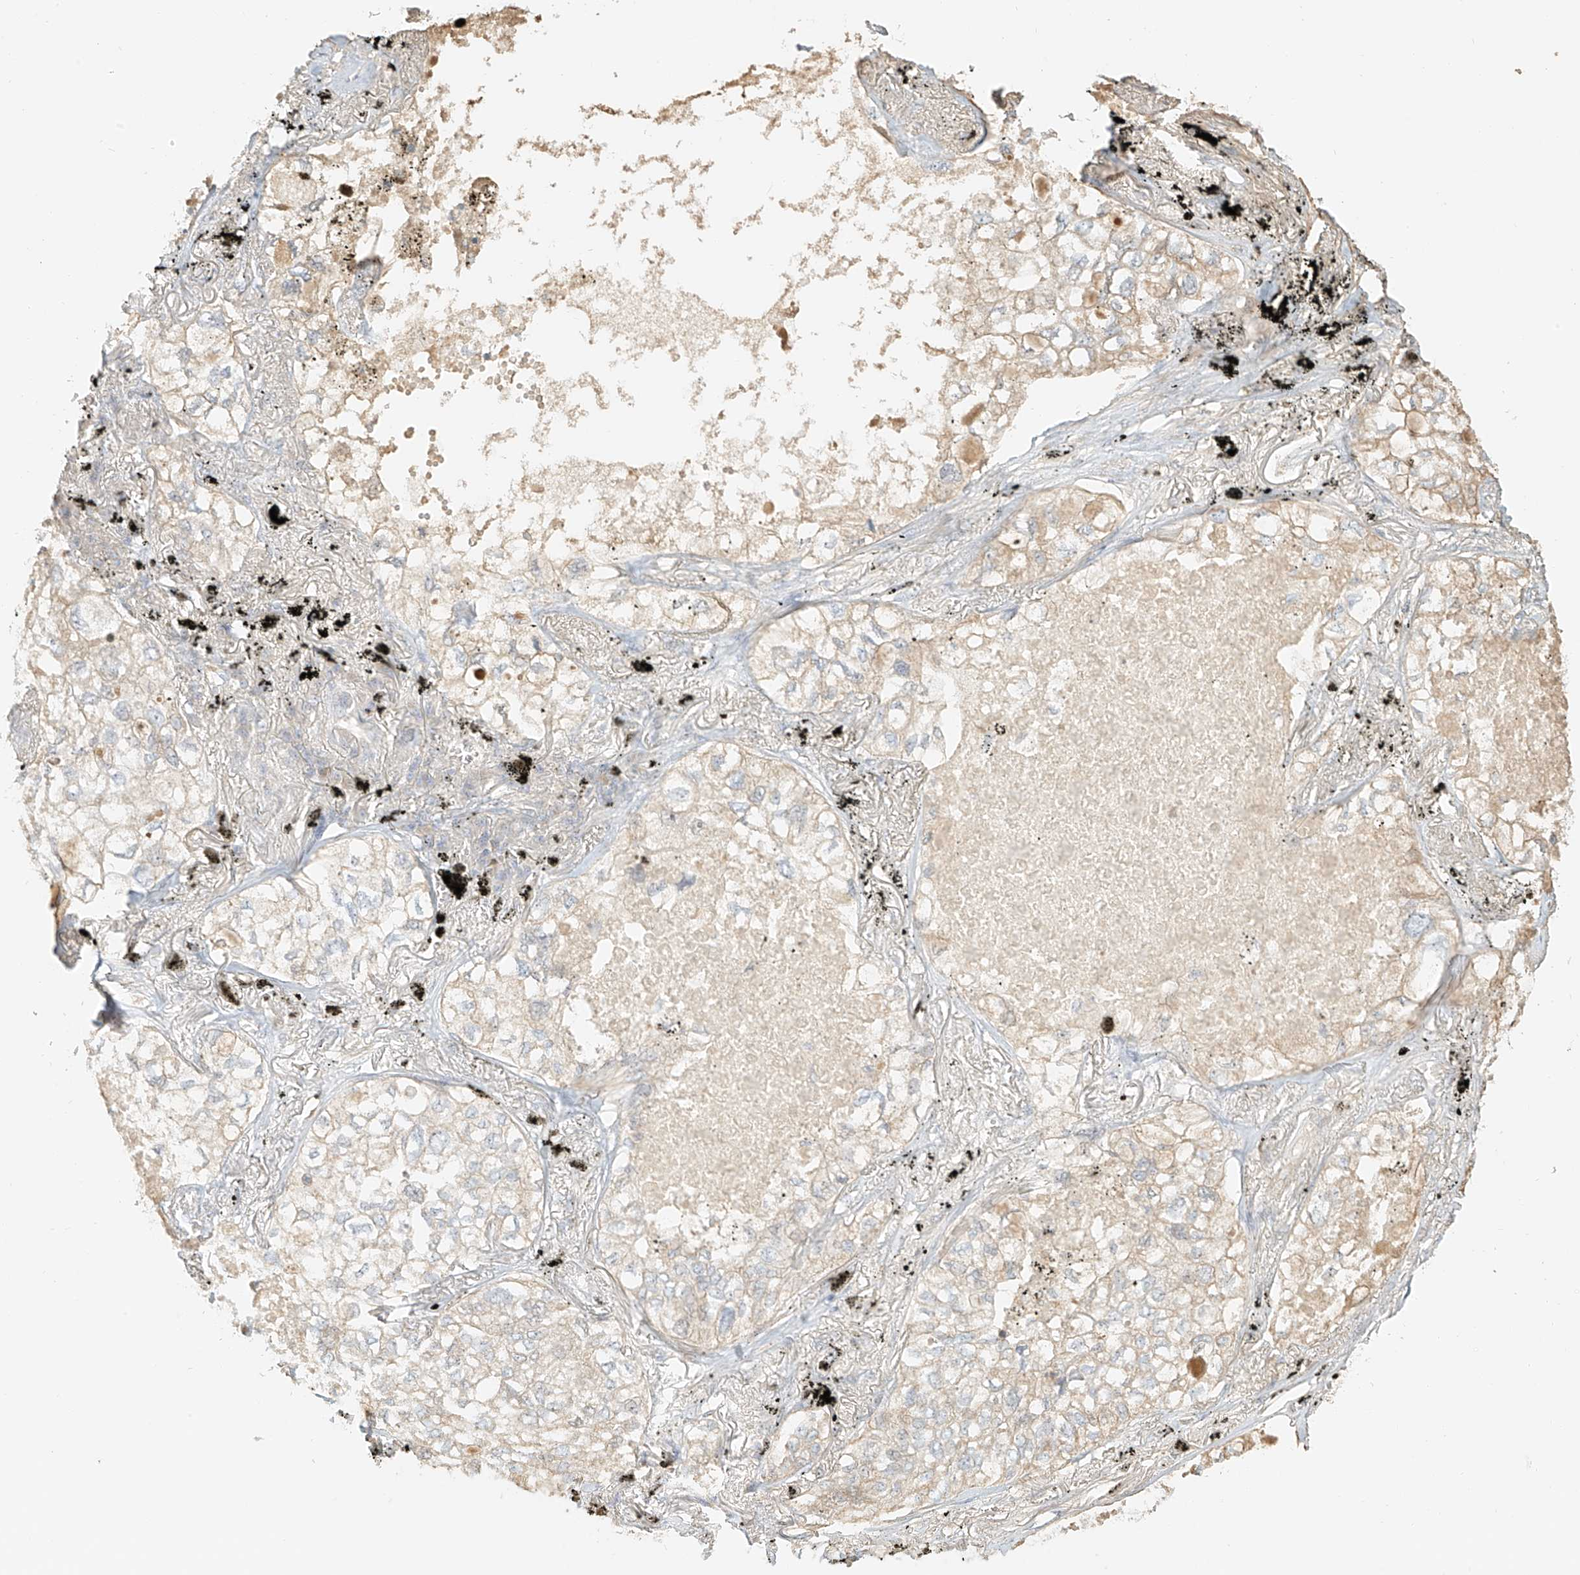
{"staining": {"intensity": "negative", "quantity": "none", "location": "none"}, "tissue": "lung cancer", "cell_type": "Tumor cells", "image_type": "cancer", "snomed": [{"axis": "morphology", "description": "Adenocarcinoma, NOS"}, {"axis": "topography", "description": "Lung"}], "caption": "Immunohistochemical staining of lung cancer (adenocarcinoma) displays no significant staining in tumor cells.", "gene": "UPK1B", "patient": {"sex": "male", "age": 65}}